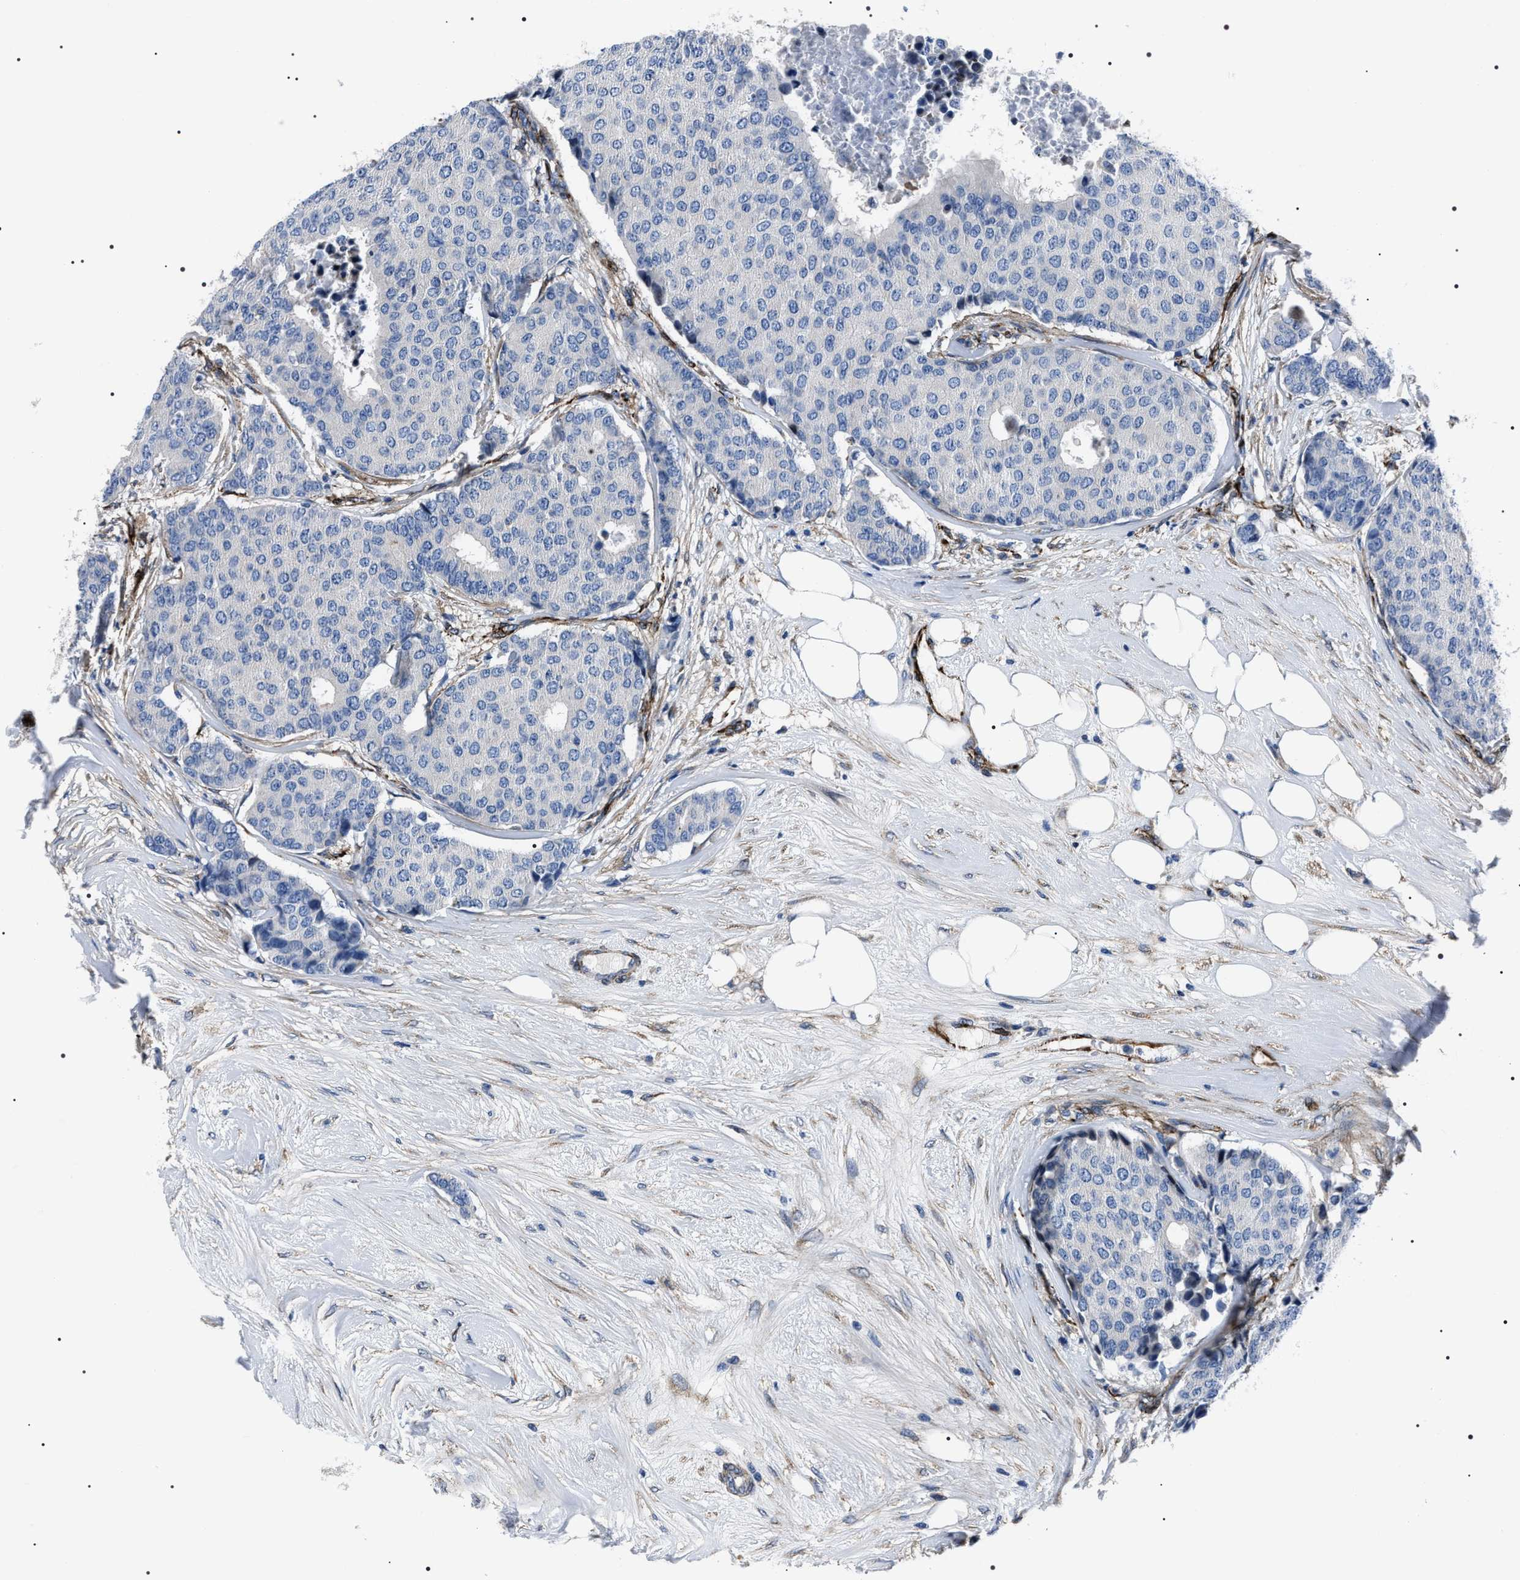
{"staining": {"intensity": "negative", "quantity": "none", "location": "none"}, "tissue": "breast cancer", "cell_type": "Tumor cells", "image_type": "cancer", "snomed": [{"axis": "morphology", "description": "Duct carcinoma"}, {"axis": "topography", "description": "Breast"}], "caption": "High magnification brightfield microscopy of infiltrating ductal carcinoma (breast) stained with DAB (3,3'-diaminobenzidine) (brown) and counterstained with hematoxylin (blue): tumor cells show no significant positivity.", "gene": "BAG2", "patient": {"sex": "female", "age": 75}}